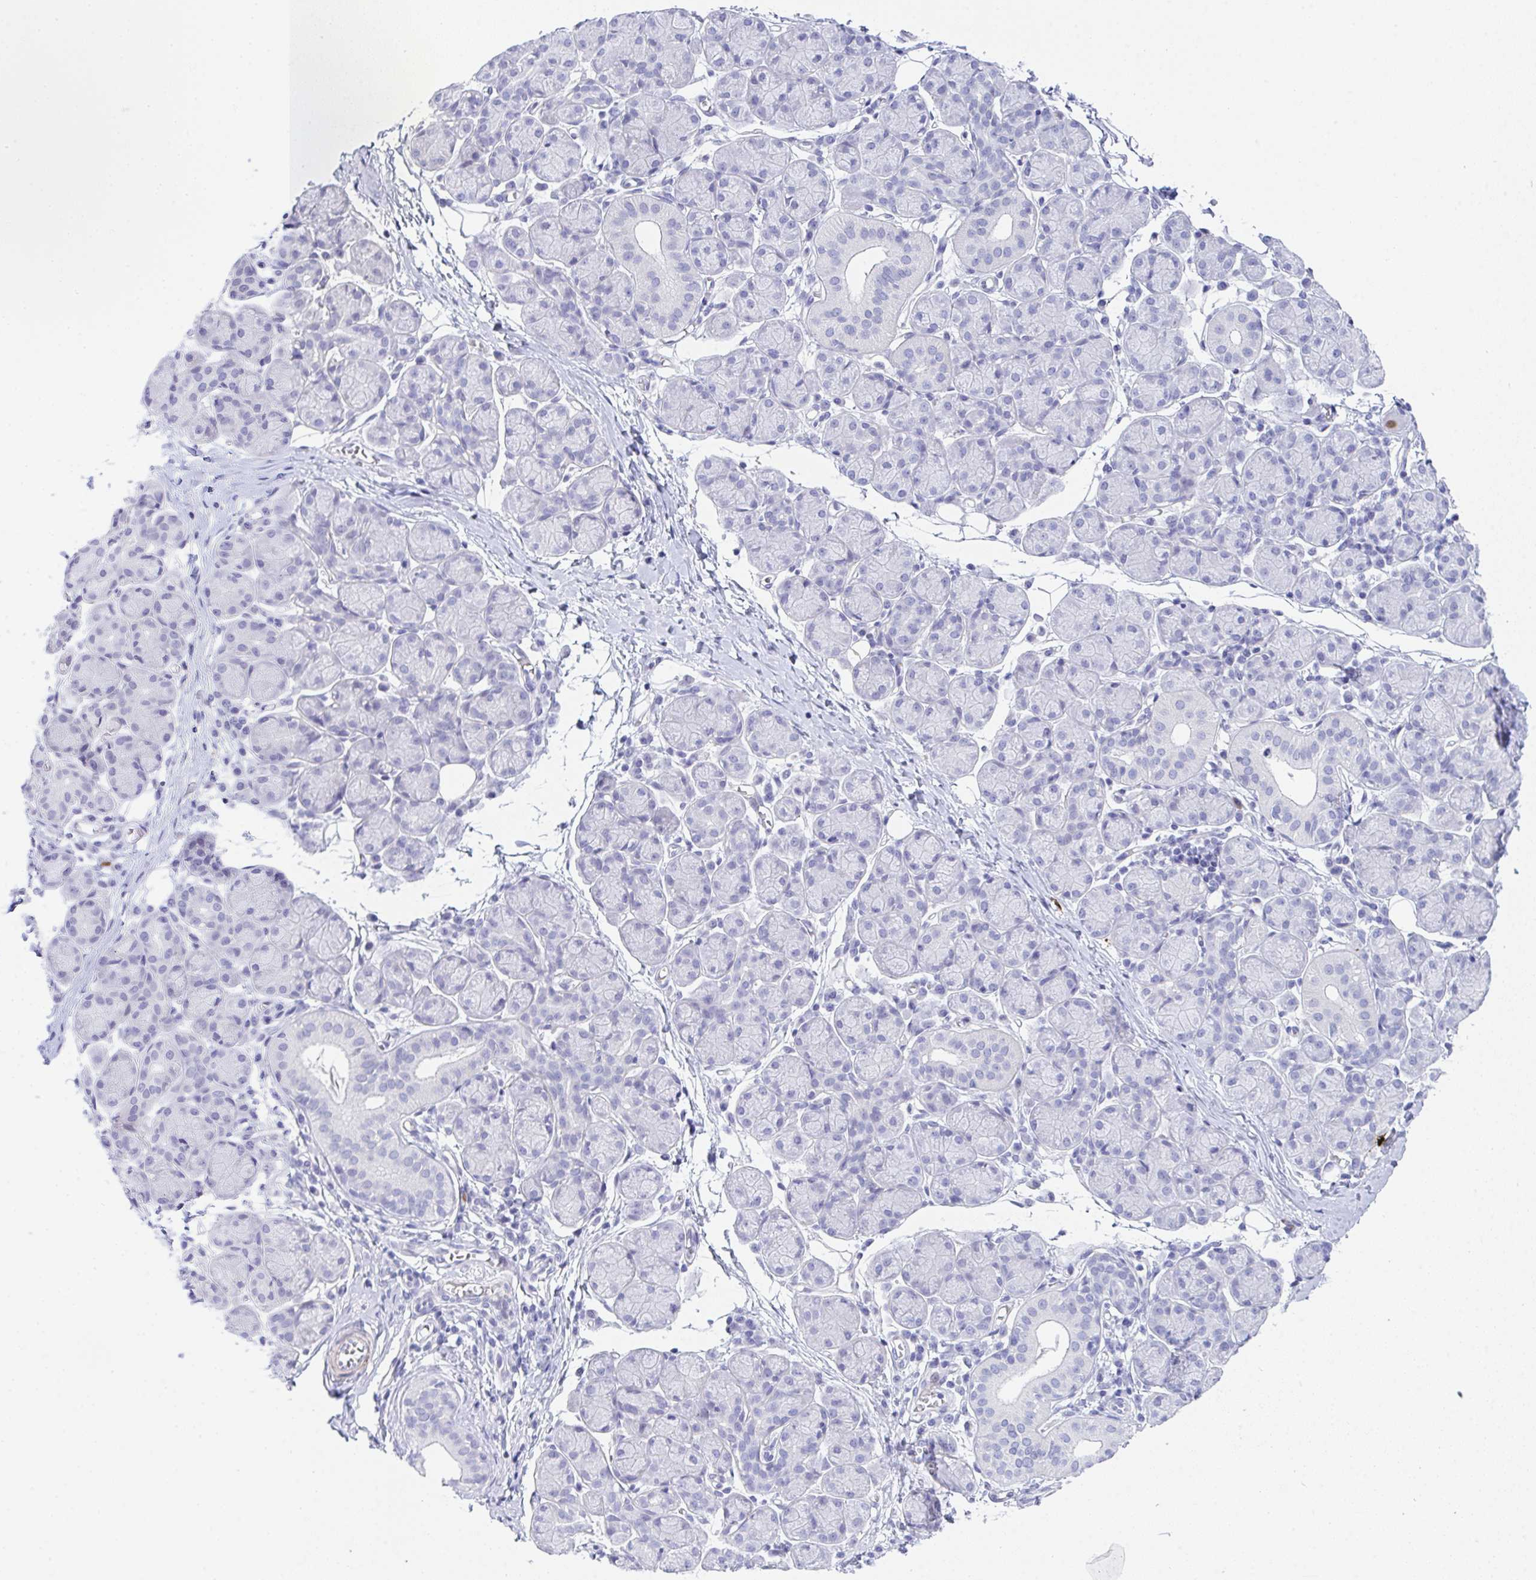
{"staining": {"intensity": "negative", "quantity": "none", "location": "none"}, "tissue": "salivary gland", "cell_type": "Glandular cells", "image_type": "normal", "snomed": [{"axis": "morphology", "description": "Normal tissue, NOS"}, {"axis": "morphology", "description": "Inflammation, NOS"}, {"axis": "topography", "description": "Lymph node"}, {"axis": "topography", "description": "Salivary gland"}], "caption": "Immunohistochemistry (IHC) photomicrograph of unremarkable human salivary gland stained for a protein (brown), which demonstrates no staining in glandular cells.", "gene": "KMT2E", "patient": {"sex": "male", "age": 3}}